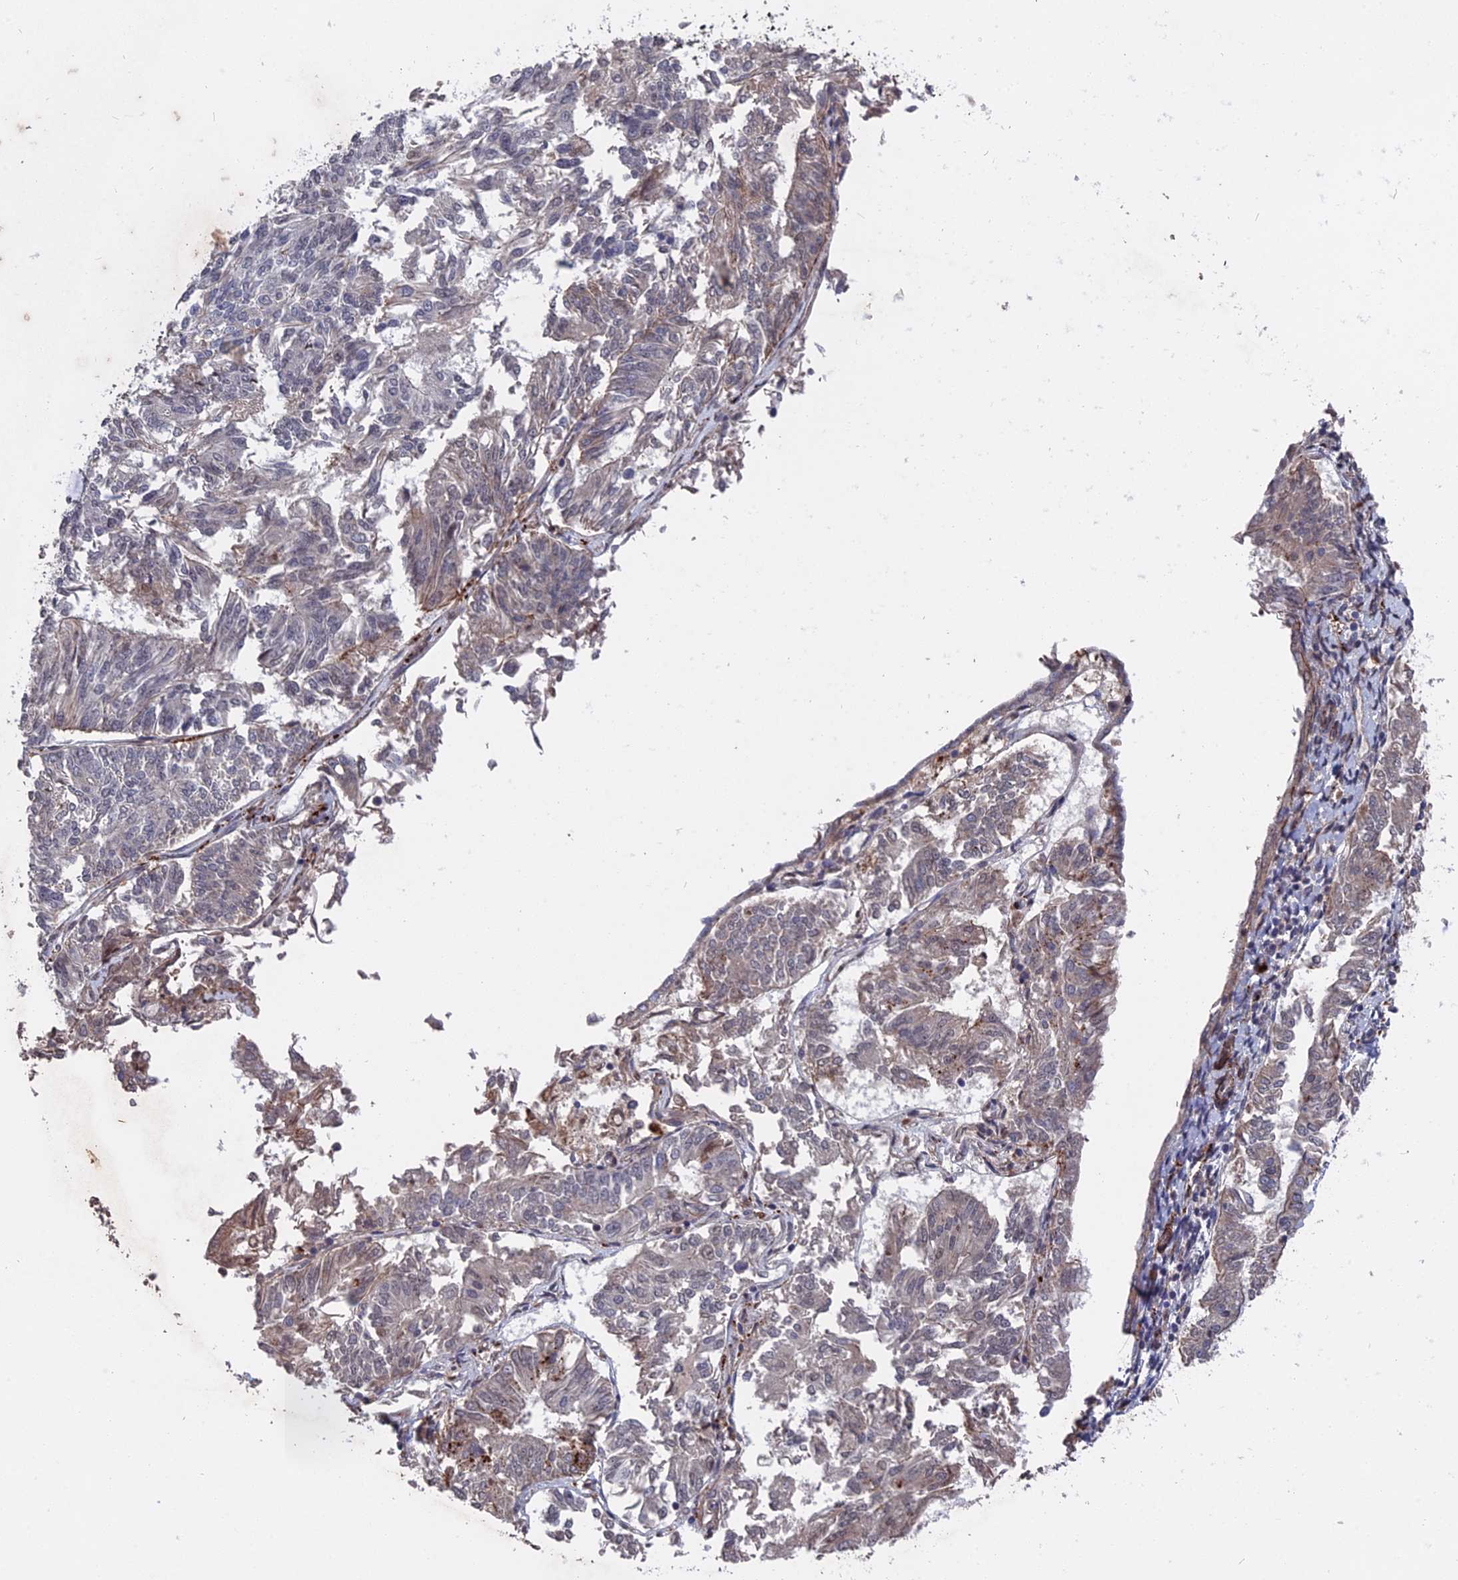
{"staining": {"intensity": "weak", "quantity": "<25%", "location": "cytoplasmic/membranous"}, "tissue": "endometrial cancer", "cell_type": "Tumor cells", "image_type": "cancer", "snomed": [{"axis": "morphology", "description": "Adenocarcinoma, NOS"}, {"axis": "topography", "description": "Endometrium"}], "caption": "DAB (3,3'-diaminobenzidine) immunohistochemical staining of human endometrial cancer reveals no significant positivity in tumor cells.", "gene": "NOSIP", "patient": {"sex": "female", "age": 58}}